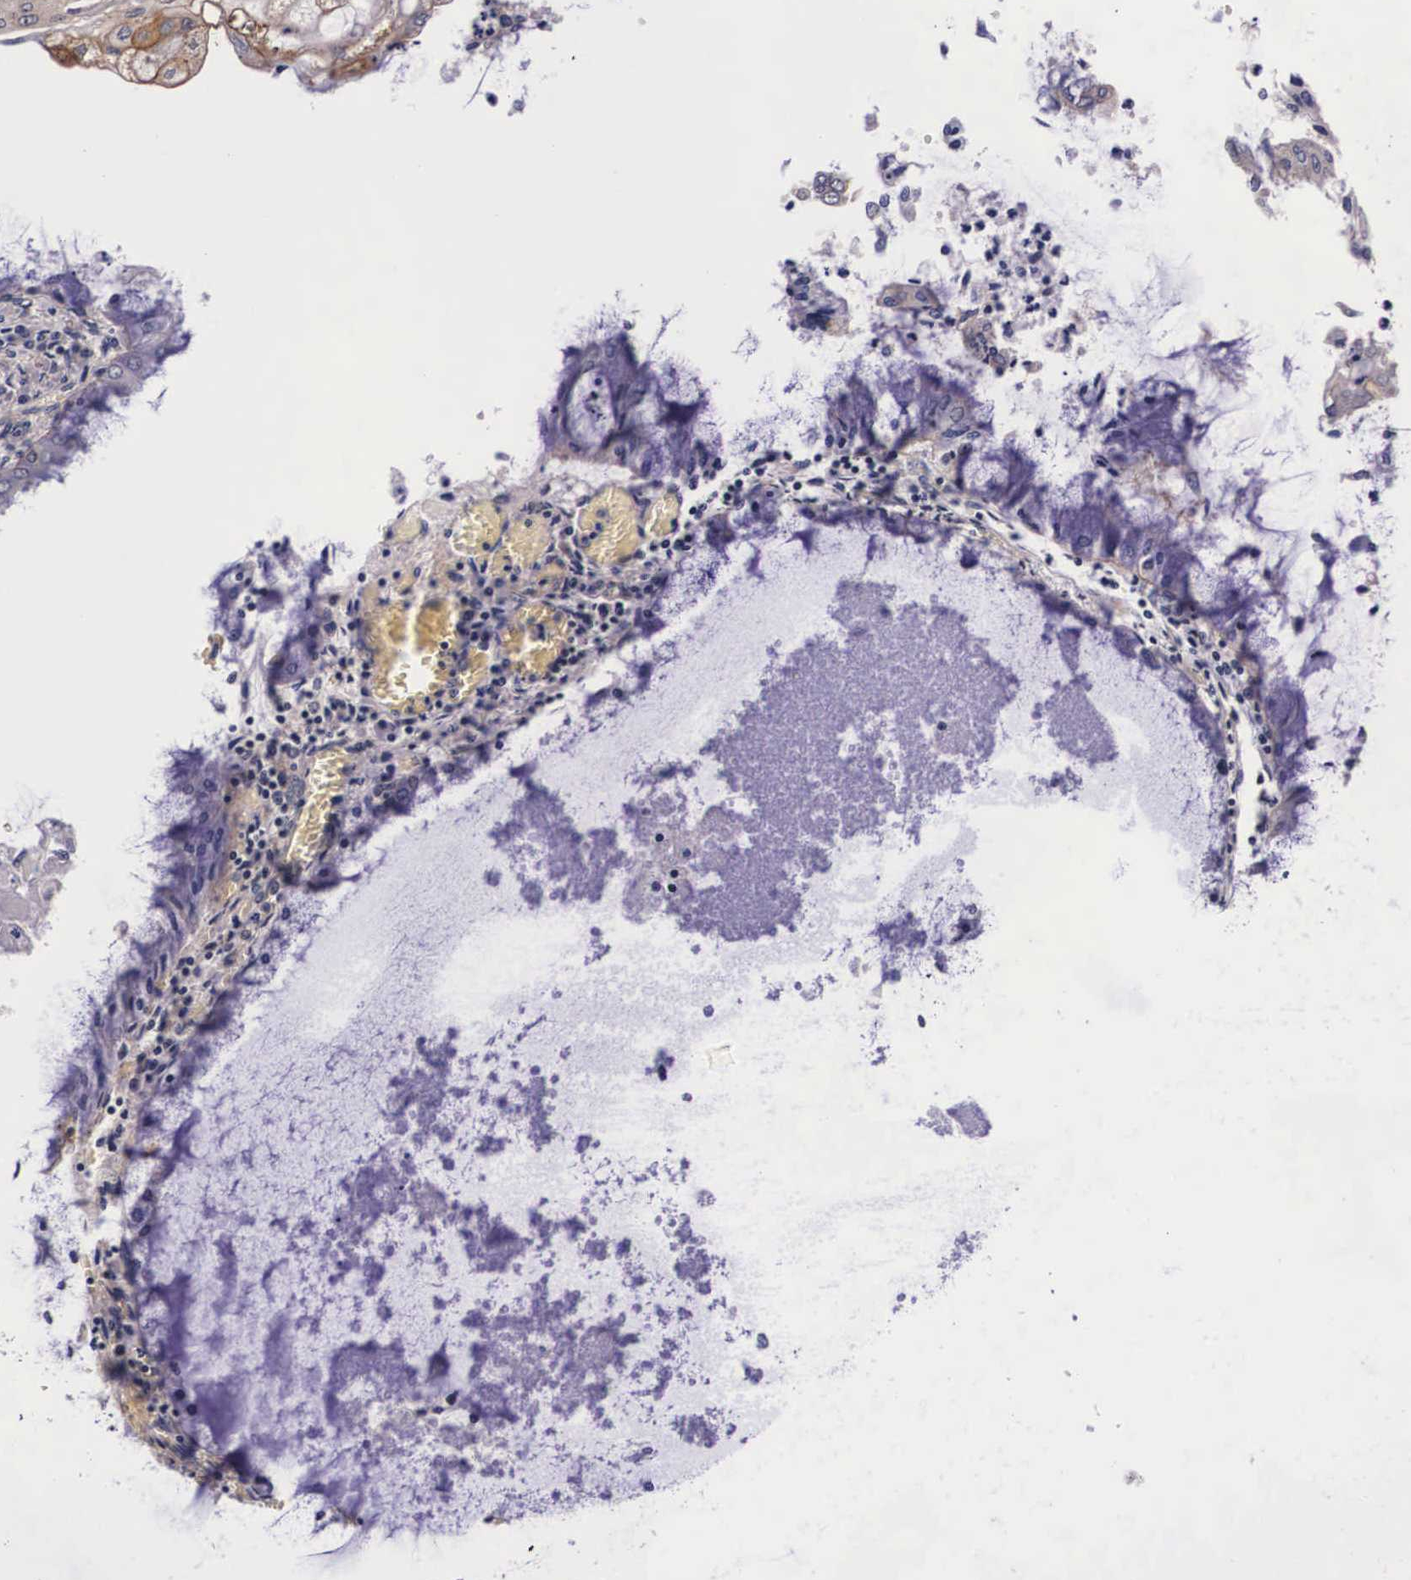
{"staining": {"intensity": "weak", "quantity": "25%-75%", "location": "cytoplasmic/membranous"}, "tissue": "endometrial cancer", "cell_type": "Tumor cells", "image_type": "cancer", "snomed": [{"axis": "morphology", "description": "Adenocarcinoma, NOS"}, {"axis": "topography", "description": "Endometrium"}], "caption": "Adenocarcinoma (endometrial) stained with a protein marker exhibits weak staining in tumor cells.", "gene": "PHETA2", "patient": {"sex": "female", "age": 79}}